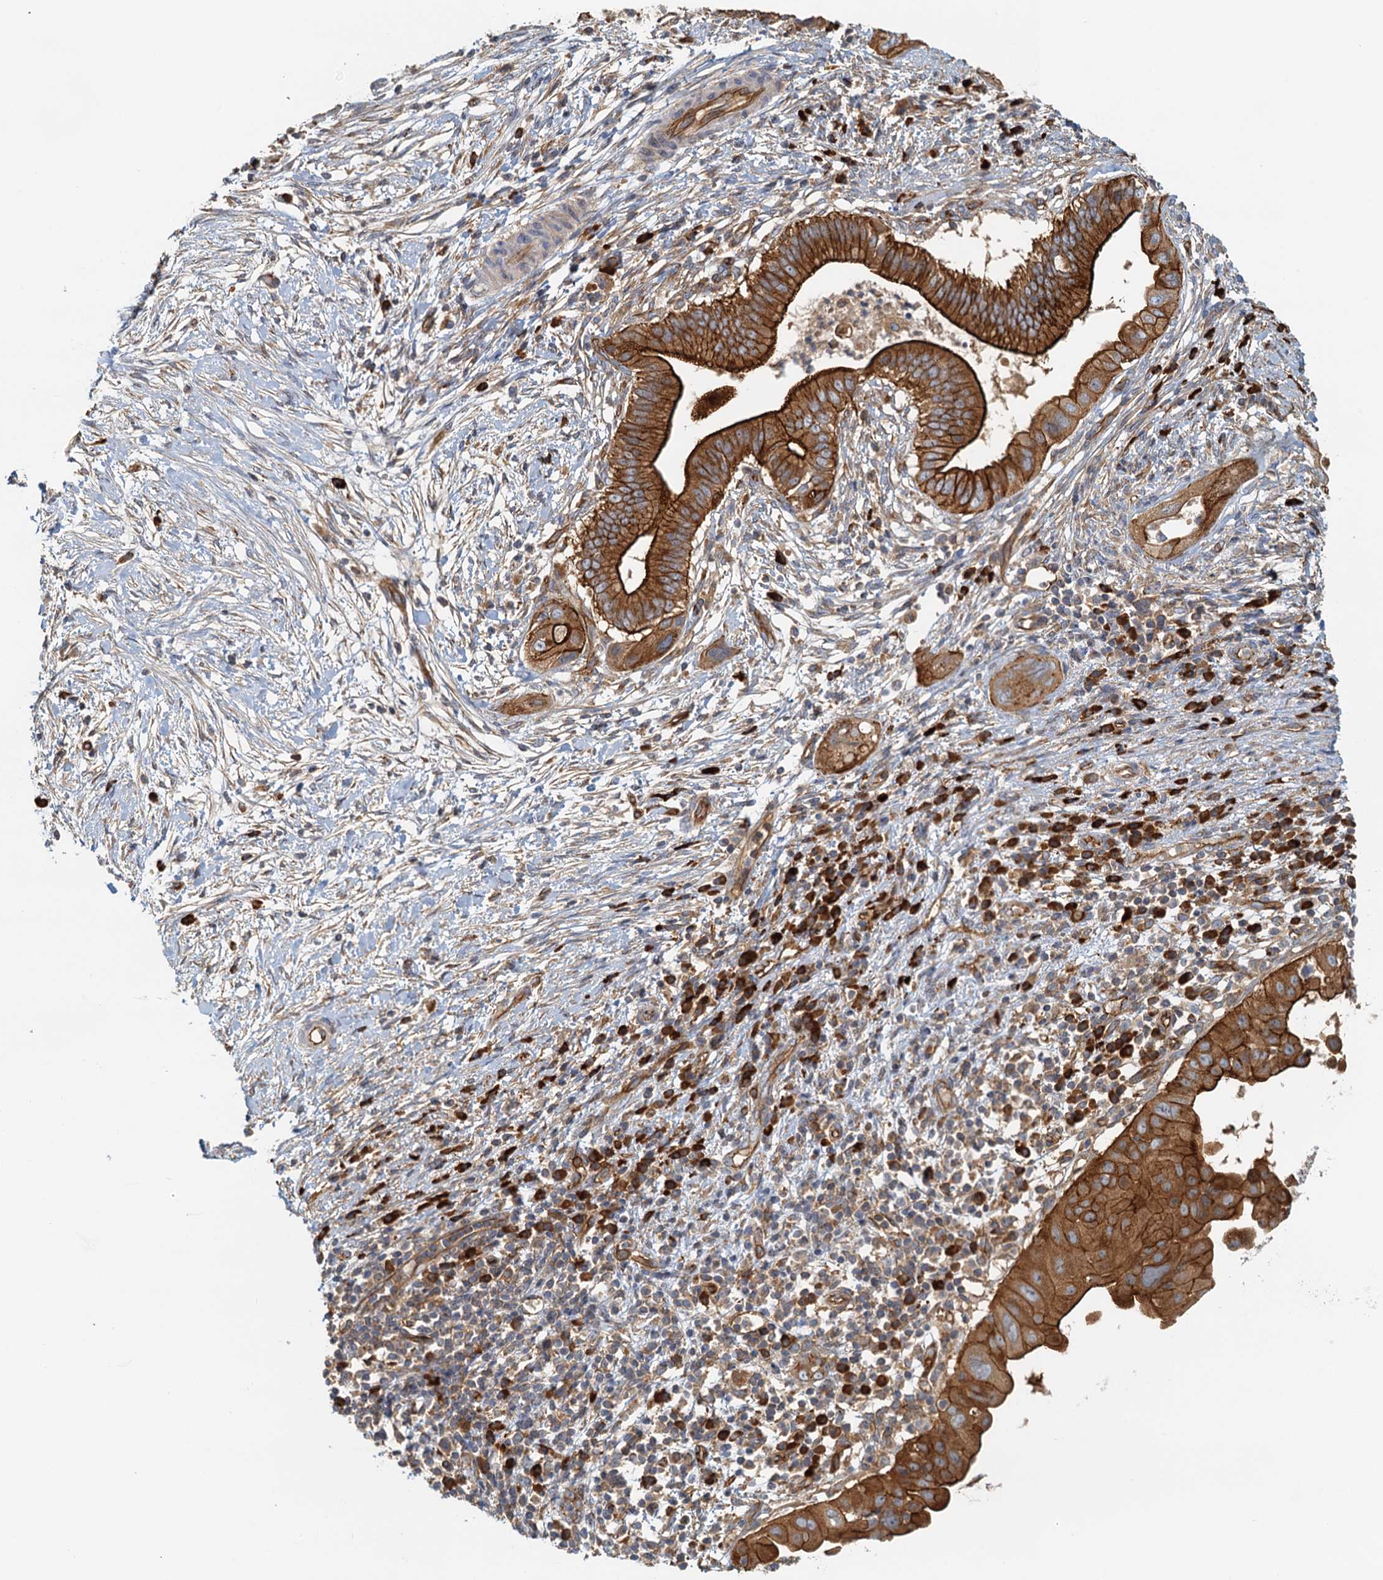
{"staining": {"intensity": "strong", "quantity": ">75%", "location": "cytoplasmic/membranous"}, "tissue": "pancreatic cancer", "cell_type": "Tumor cells", "image_type": "cancer", "snomed": [{"axis": "morphology", "description": "Adenocarcinoma, NOS"}, {"axis": "topography", "description": "Pancreas"}], "caption": "Pancreatic adenocarcinoma stained with DAB (3,3'-diaminobenzidine) immunohistochemistry demonstrates high levels of strong cytoplasmic/membranous staining in about >75% of tumor cells.", "gene": "NIPAL3", "patient": {"sex": "male", "age": 68}}